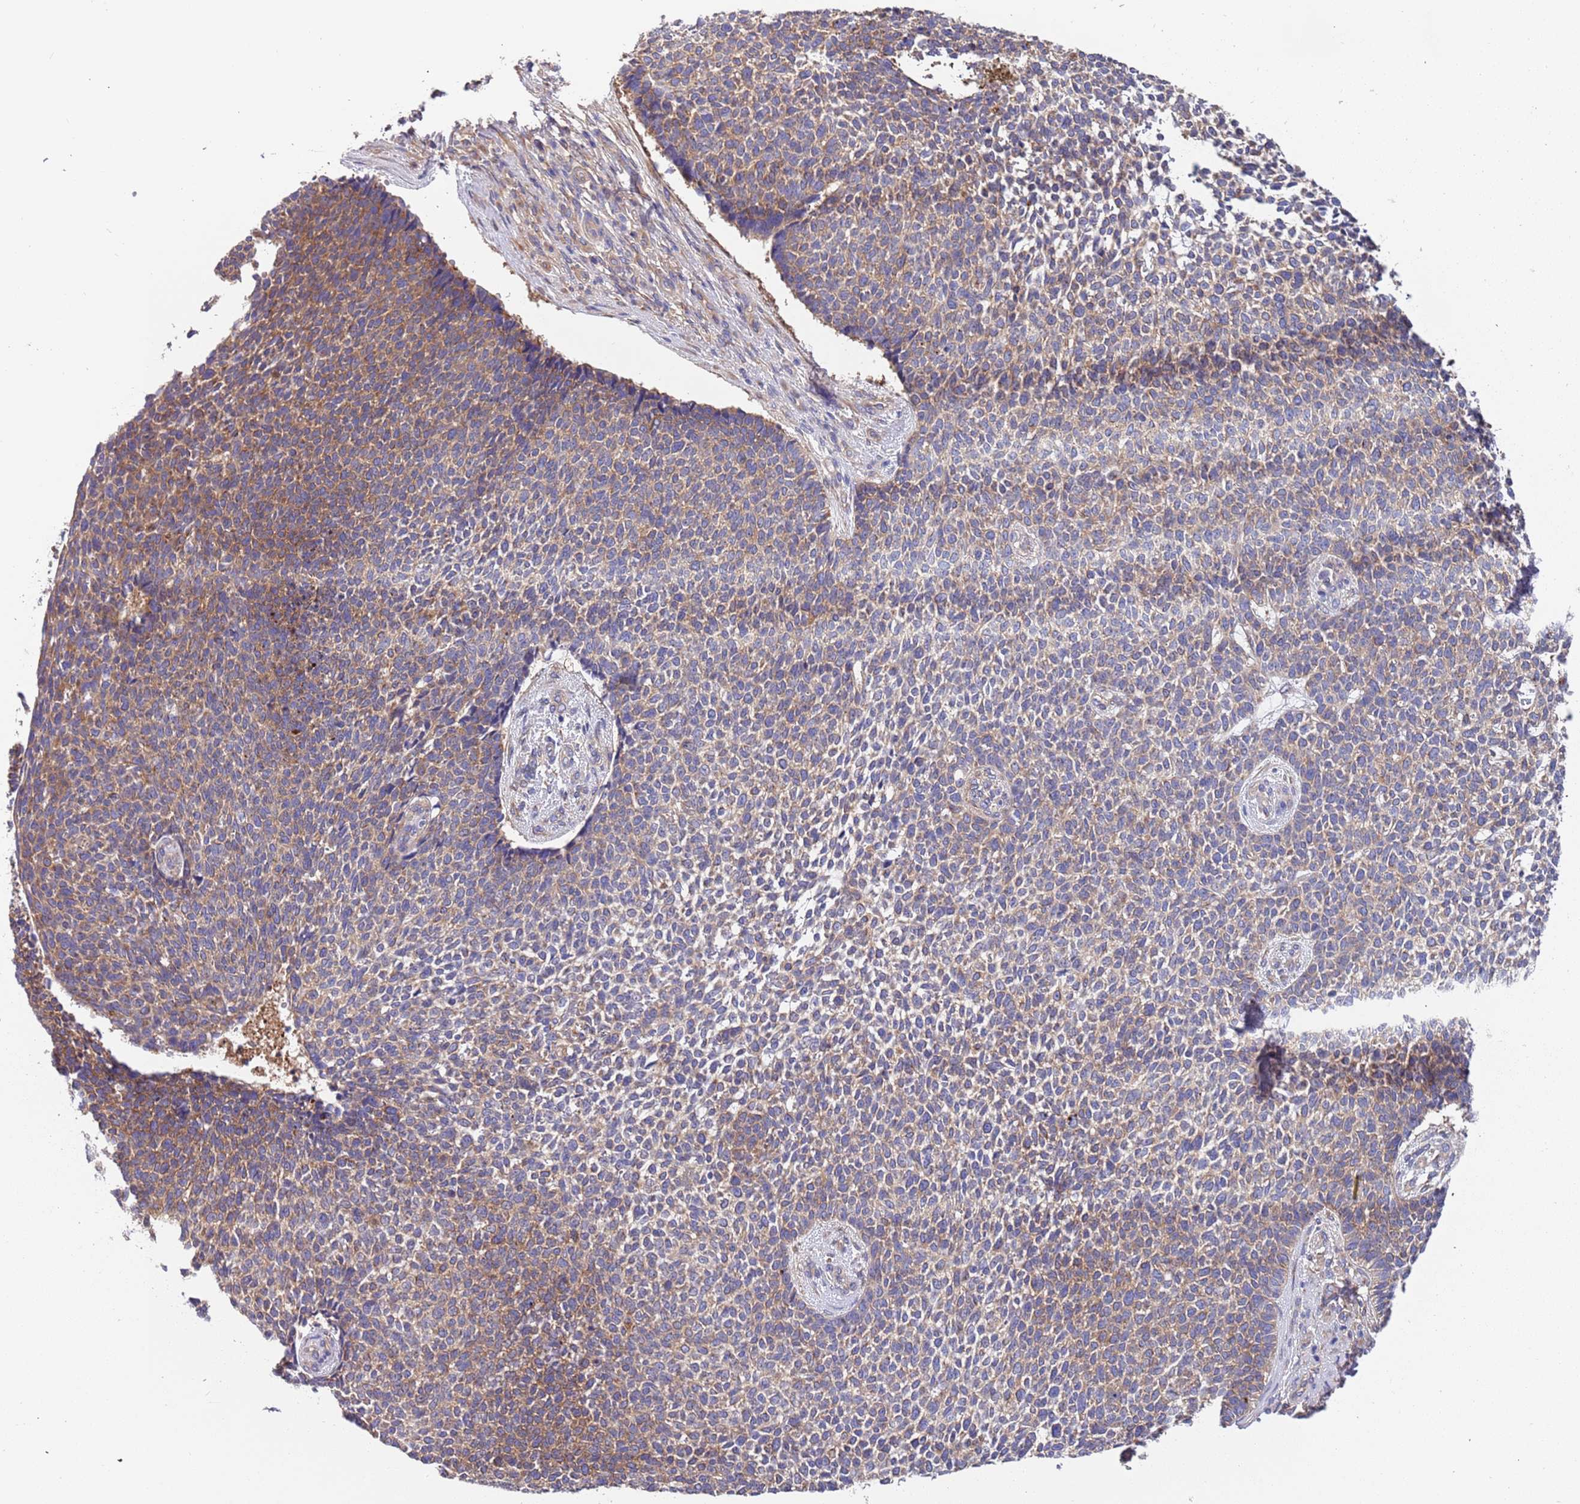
{"staining": {"intensity": "moderate", "quantity": ">75%", "location": "cytoplasmic/membranous"}, "tissue": "skin cancer", "cell_type": "Tumor cells", "image_type": "cancer", "snomed": [{"axis": "morphology", "description": "Basal cell carcinoma"}, {"axis": "topography", "description": "Skin"}], "caption": "DAB (3,3'-diaminobenzidine) immunohistochemical staining of skin cancer (basal cell carcinoma) displays moderate cytoplasmic/membranous protein staining in approximately >75% of tumor cells.", "gene": "LAMB4", "patient": {"sex": "female", "age": 84}}